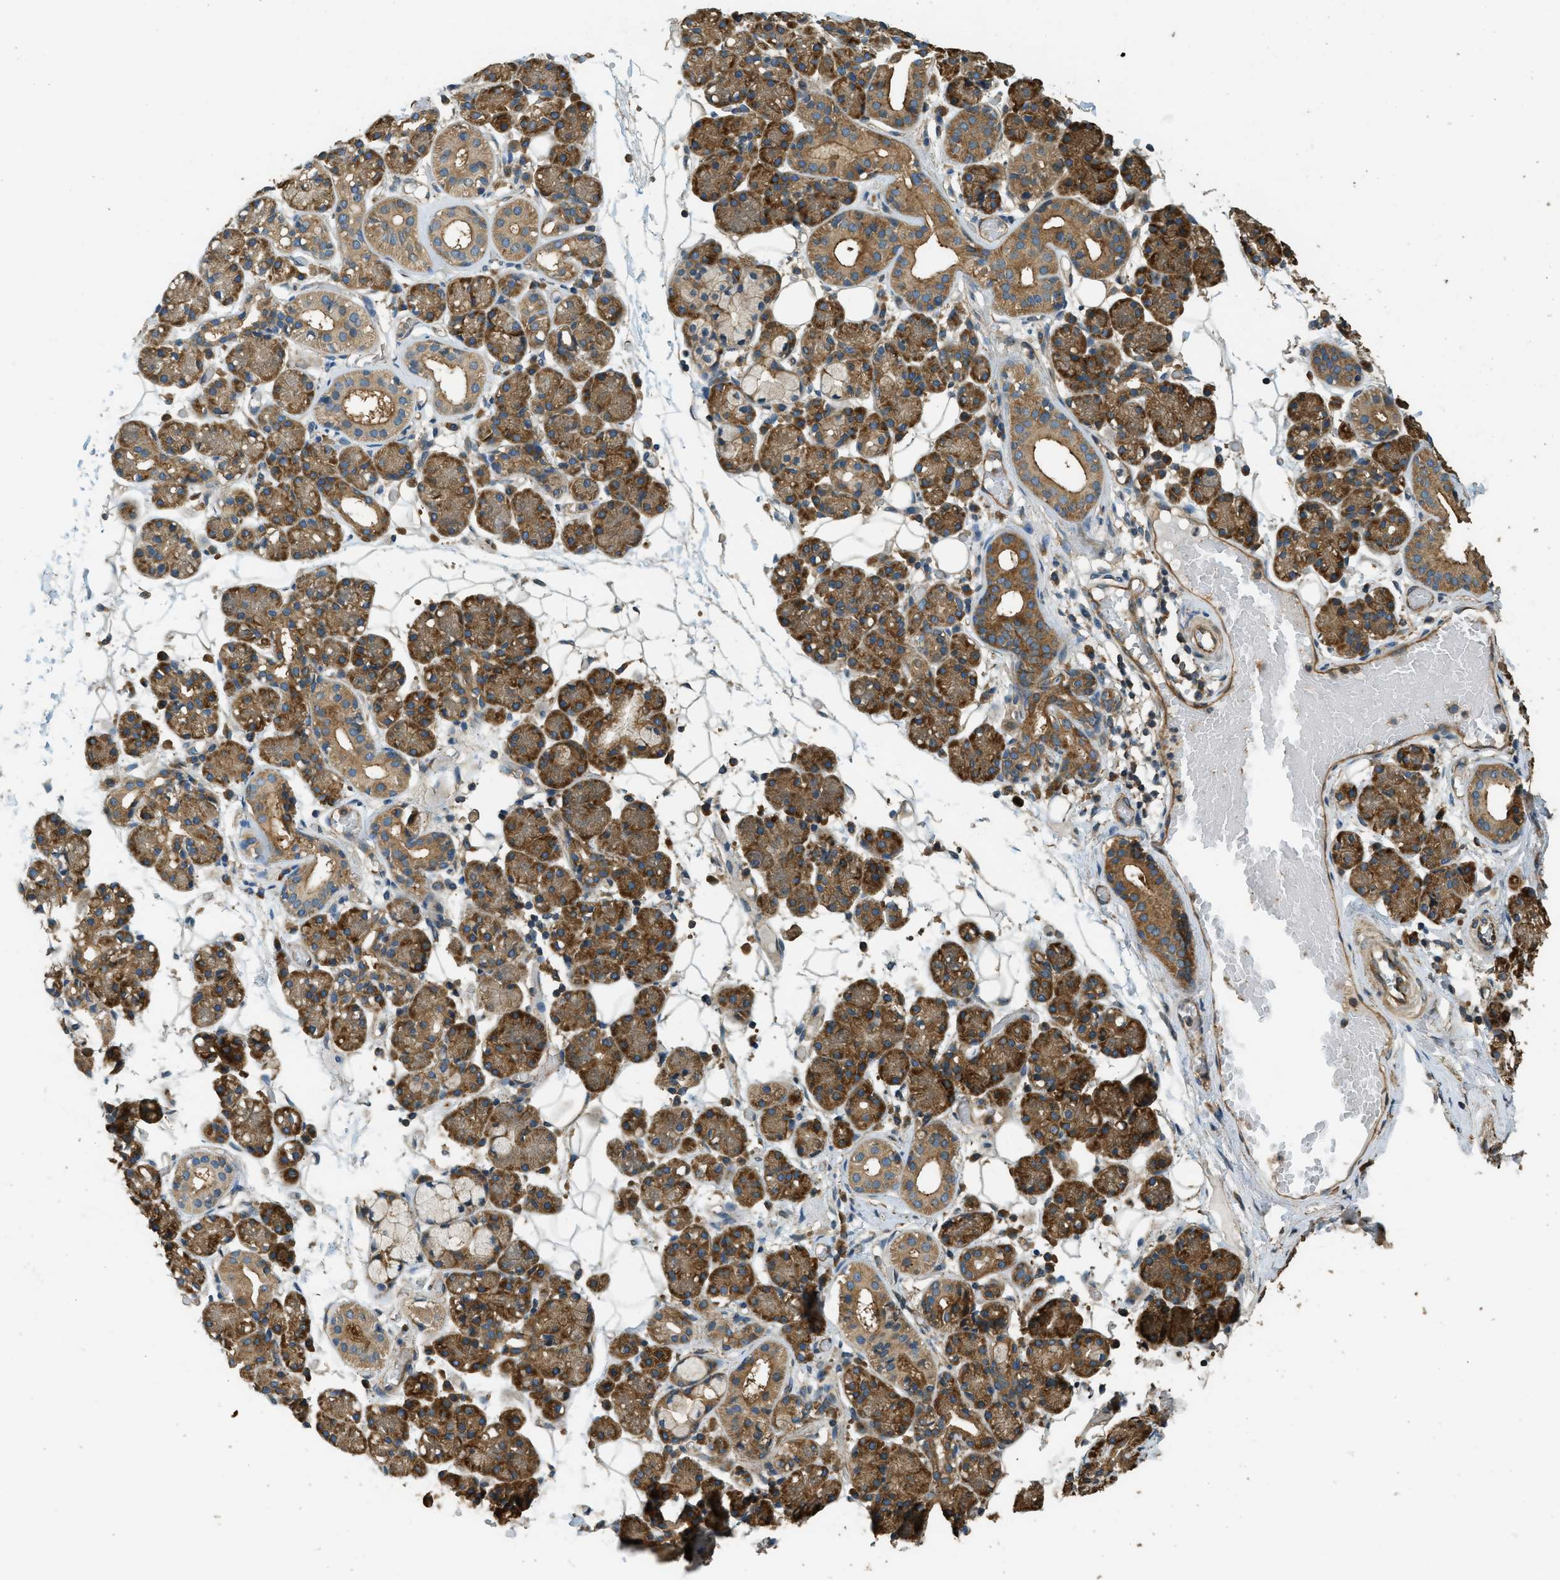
{"staining": {"intensity": "strong", "quantity": "25%-75%", "location": "cytoplasmic/membranous"}, "tissue": "salivary gland", "cell_type": "Glandular cells", "image_type": "normal", "snomed": [{"axis": "morphology", "description": "Normal tissue, NOS"}, {"axis": "topography", "description": "Salivary gland"}], "caption": "Glandular cells exhibit high levels of strong cytoplasmic/membranous staining in about 25%-75% of cells in normal salivary gland.", "gene": "MARS1", "patient": {"sex": "male", "age": 63}}